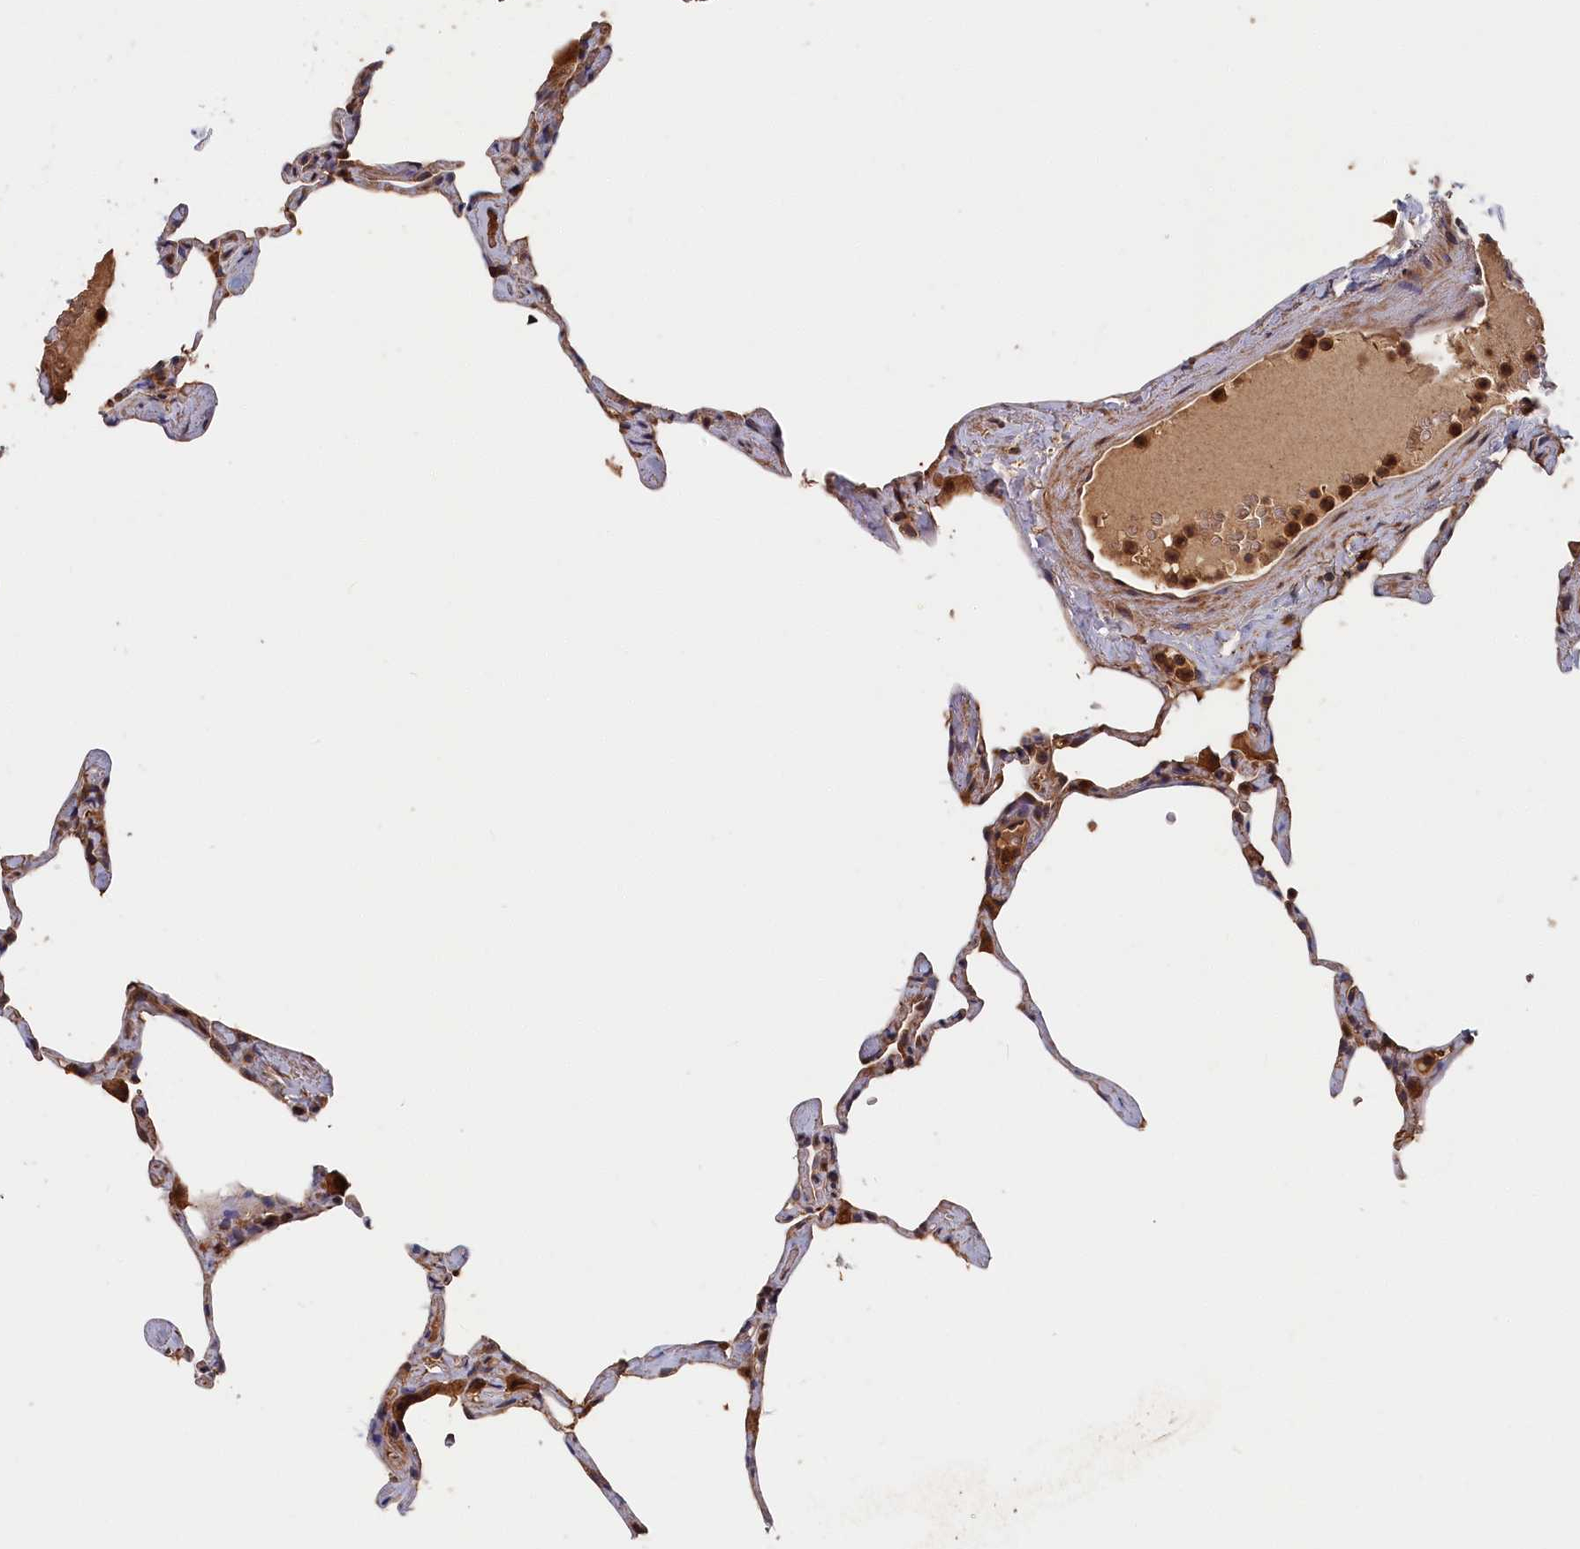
{"staining": {"intensity": "moderate", "quantity": "25%-75%", "location": "cytoplasmic/membranous"}, "tissue": "lung", "cell_type": "Alveolar cells", "image_type": "normal", "snomed": [{"axis": "morphology", "description": "Normal tissue, NOS"}, {"axis": "topography", "description": "Lung"}], "caption": "High-magnification brightfield microscopy of normal lung stained with DAB (brown) and counterstained with hematoxylin (blue). alveolar cells exhibit moderate cytoplasmic/membranous staining is present in approximately25%-75% of cells.", "gene": "RMI2", "patient": {"sex": "male", "age": 65}}